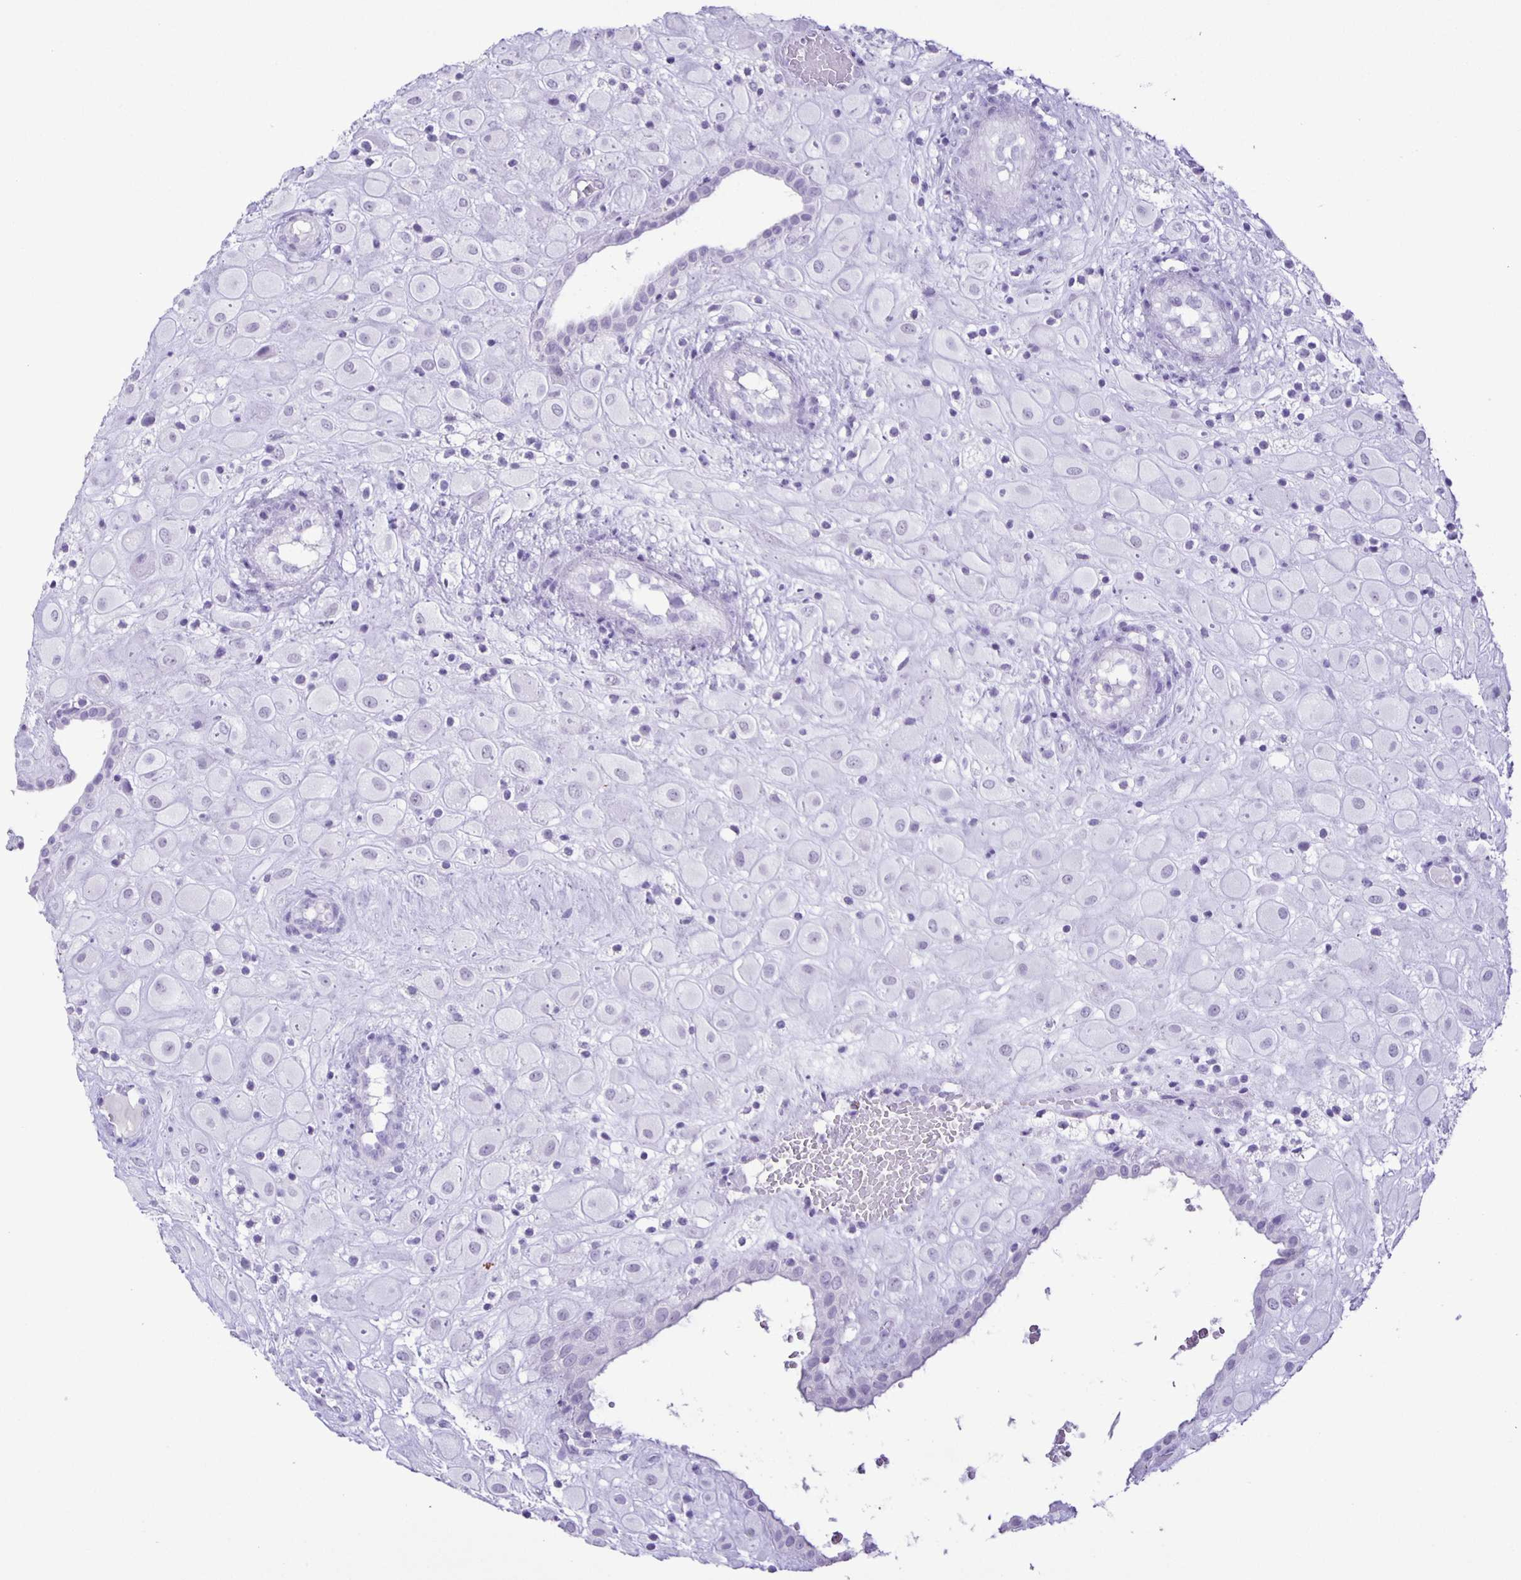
{"staining": {"intensity": "negative", "quantity": "none", "location": "none"}, "tissue": "placenta", "cell_type": "Decidual cells", "image_type": "normal", "snomed": [{"axis": "morphology", "description": "Normal tissue, NOS"}, {"axis": "topography", "description": "Placenta"}], "caption": "Immunohistochemistry (IHC) image of normal placenta: placenta stained with DAB (3,3'-diaminobenzidine) demonstrates no significant protein staining in decidual cells. (DAB (3,3'-diaminobenzidine) immunohistochemistry (IHC) visualized using brightfield microscopy, high magnification).", "gene": "EZHIP", "patient": {"sex": "female", "age": 24}}